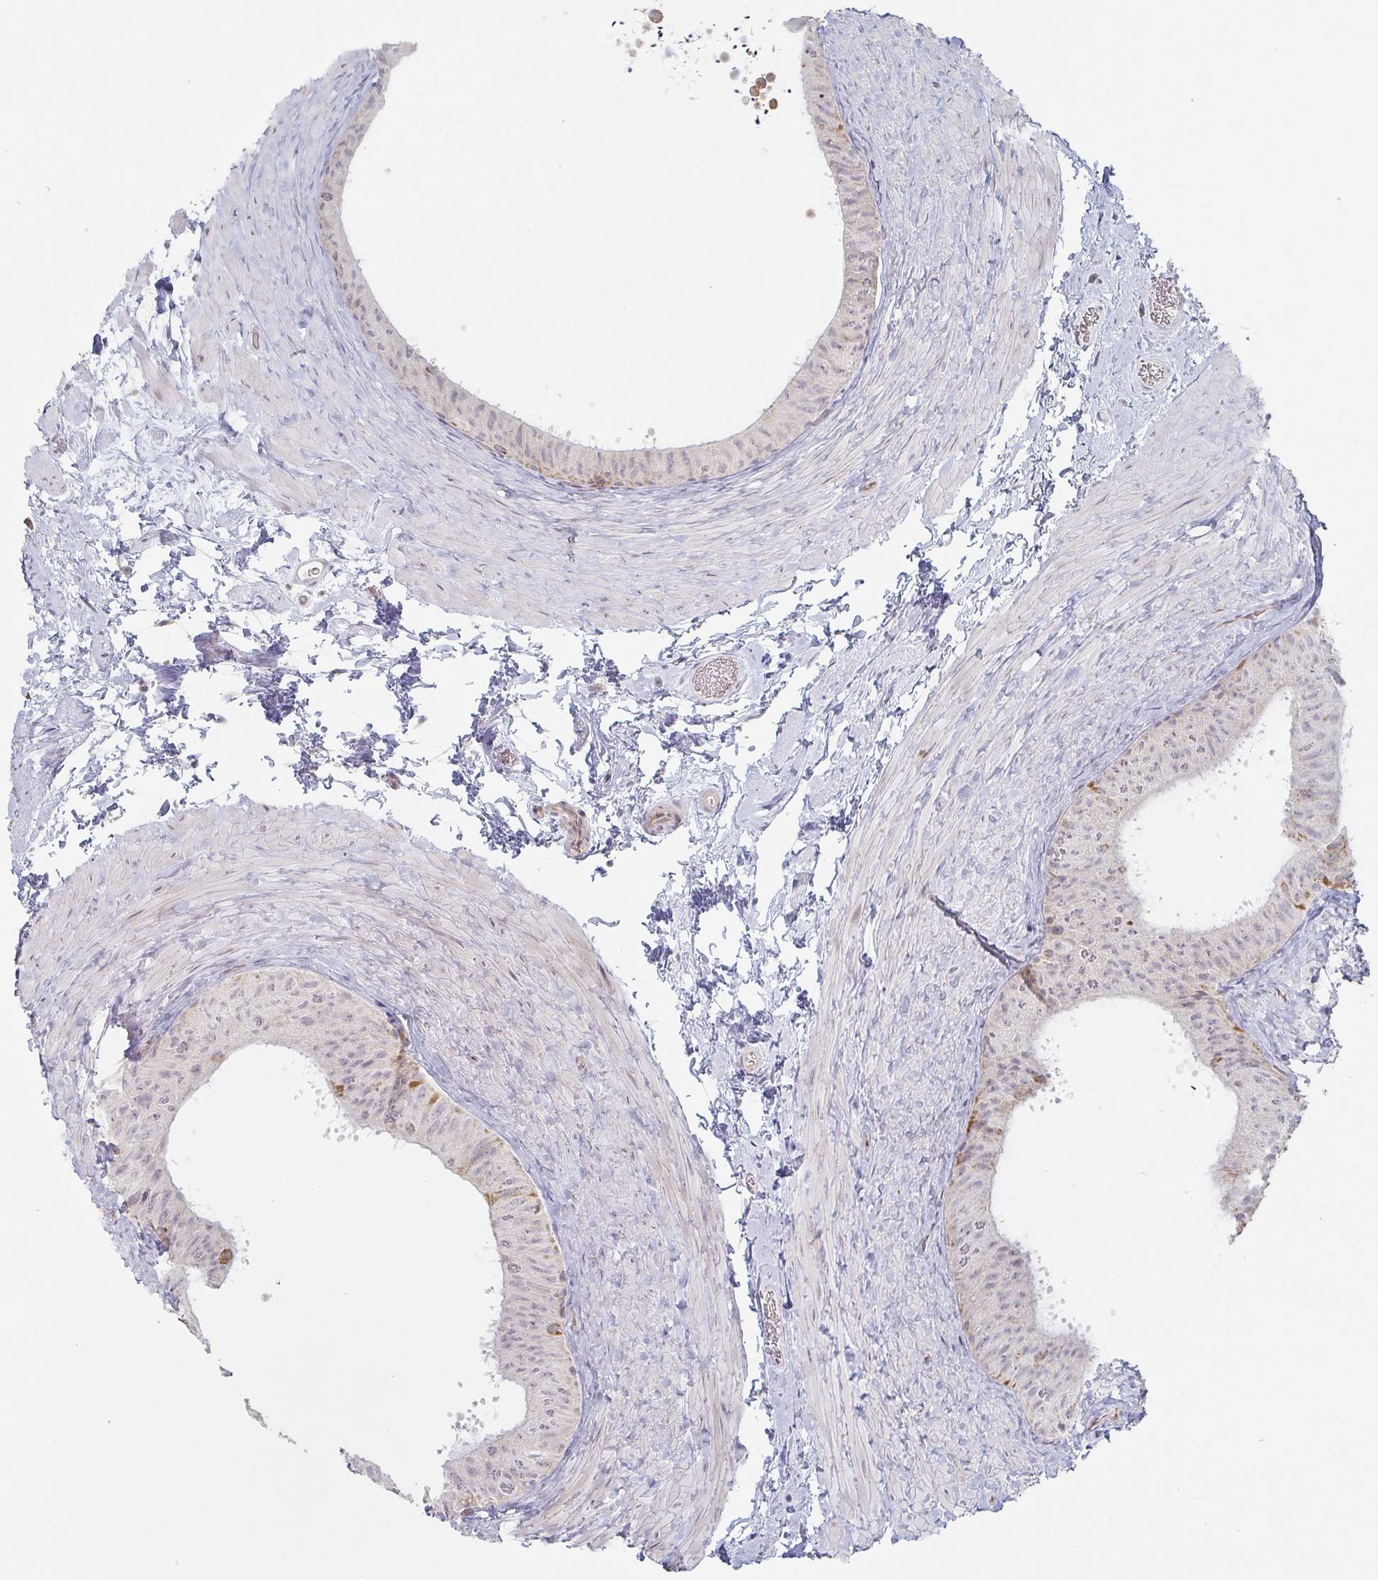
{"staining": {"intensity": "moderate", "quantity": "<25%", "location": "cytoplasmic/membranous"}, "tissue": "epididymis", "cell_type": "Glandular cells", "image_type": "normal", "snomed": [{"axis": "morphology", "description": "Normal tissue, NOS"}, {"axis": "topography", "description": "Epididymis, spermatic cord, NOS"}, {"axis": "topography", "description": "Epididymis"}], "caption": "High-power microscopy captured an immunohistochemistry photomicrograph of unremarkable epididymis, revealing moderate cytoplasmic/membranous positivity in approximately <25% of glandular cells. Nuclei are stained in blue.", "gene": "ZNF526", "patient": {"sex": "male", "age": 31}}